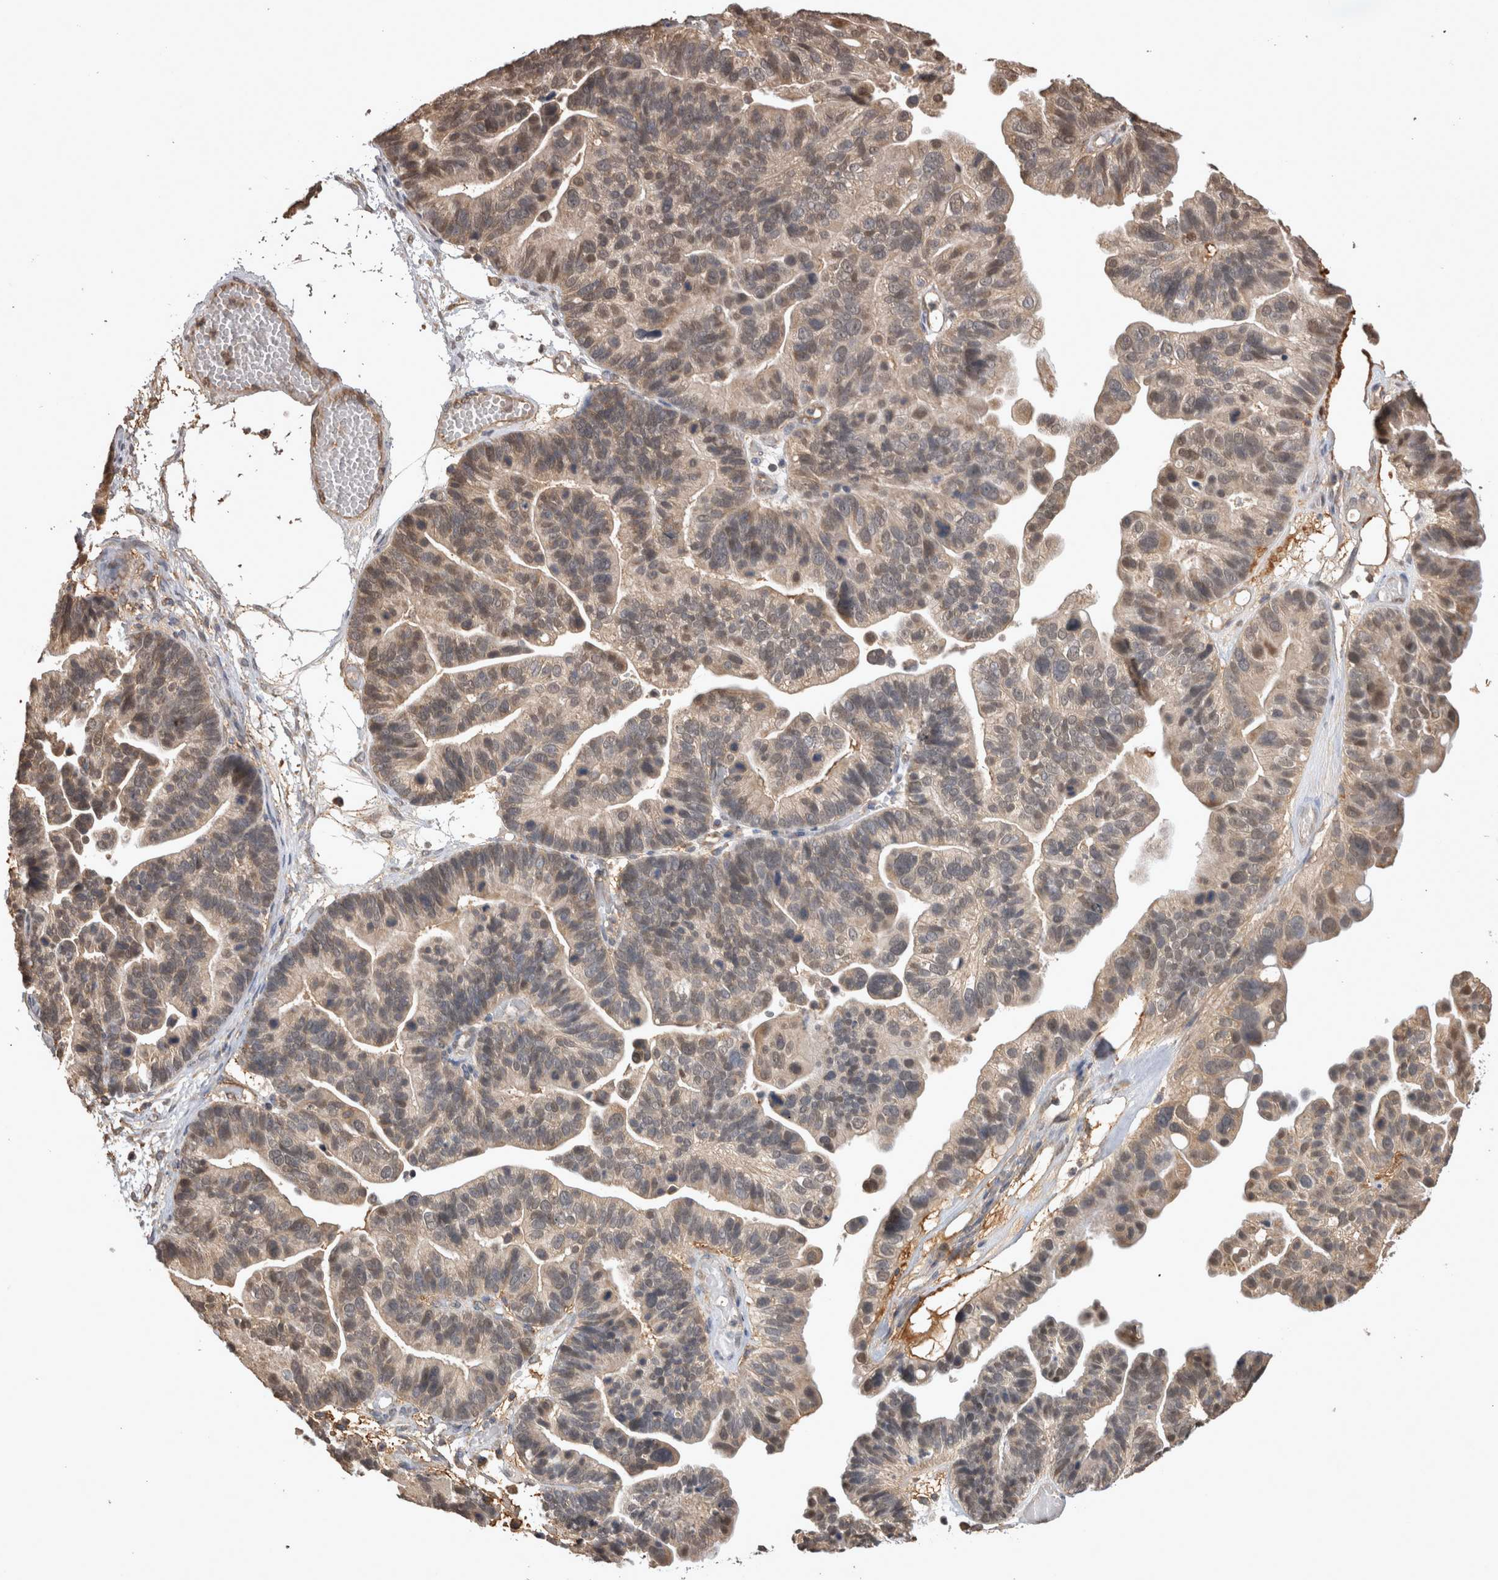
{"staining": {"intensity": "weak", "quantity": "<25%", "location": "cytoplasmic/membranous"}, "tissue": "ovarian cancer", "cell_type": "Tumor cells", "image_type": "cancer", "snomed": [{"axis": "morphology", "description": "Cystadenocarcinoma, serous, NOS"}, {"axis": "topography", "description": "Ovary"}], "caption": "This is an IHC histopathology image of ovarian cancer (serous cystadenocarcinoma). There is no staining in tumor cells.", "gene": "PREP", "patient": {"sex": "female", "age": 56}}